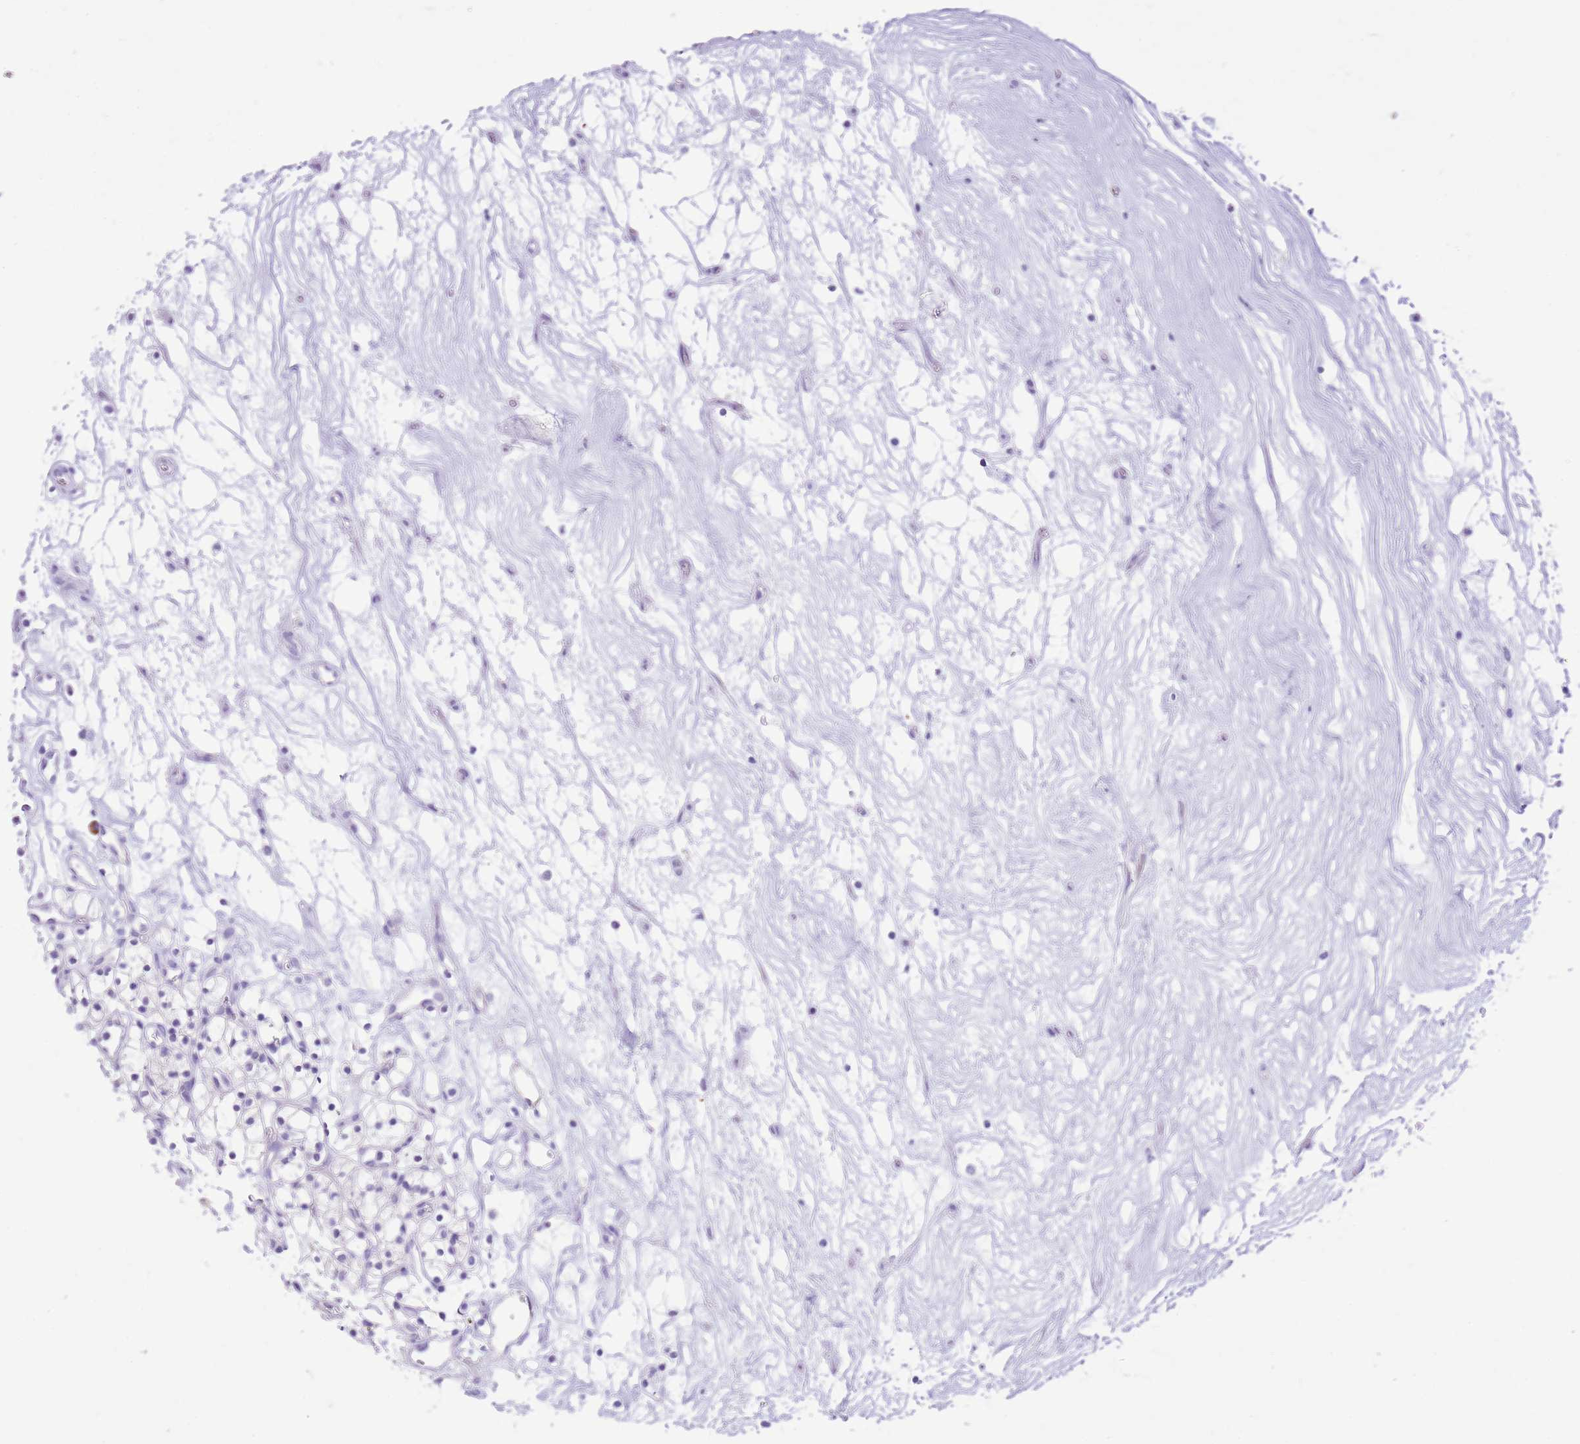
{"staining": {"intensity": "negative", "quantity": "none", "location": "none"}, "tissue": "renal cancer", "cell_type": "Tumor cells", "image_type": "cancer", "snomed": [{"axis": "morphology", "description": "Adenocarcinoma, NOS"}, {"axis": "topography", "description": "Kidney"}], "caption": "Immunohistochemistry (IHC) image of neoplastic tissue: renal cancer (adenocarcinoma) stained with DAB exhibits no significant protein staining in tumor cells.", "gene": "AAR2", "patient": {"sex": "female", "age": 57}}